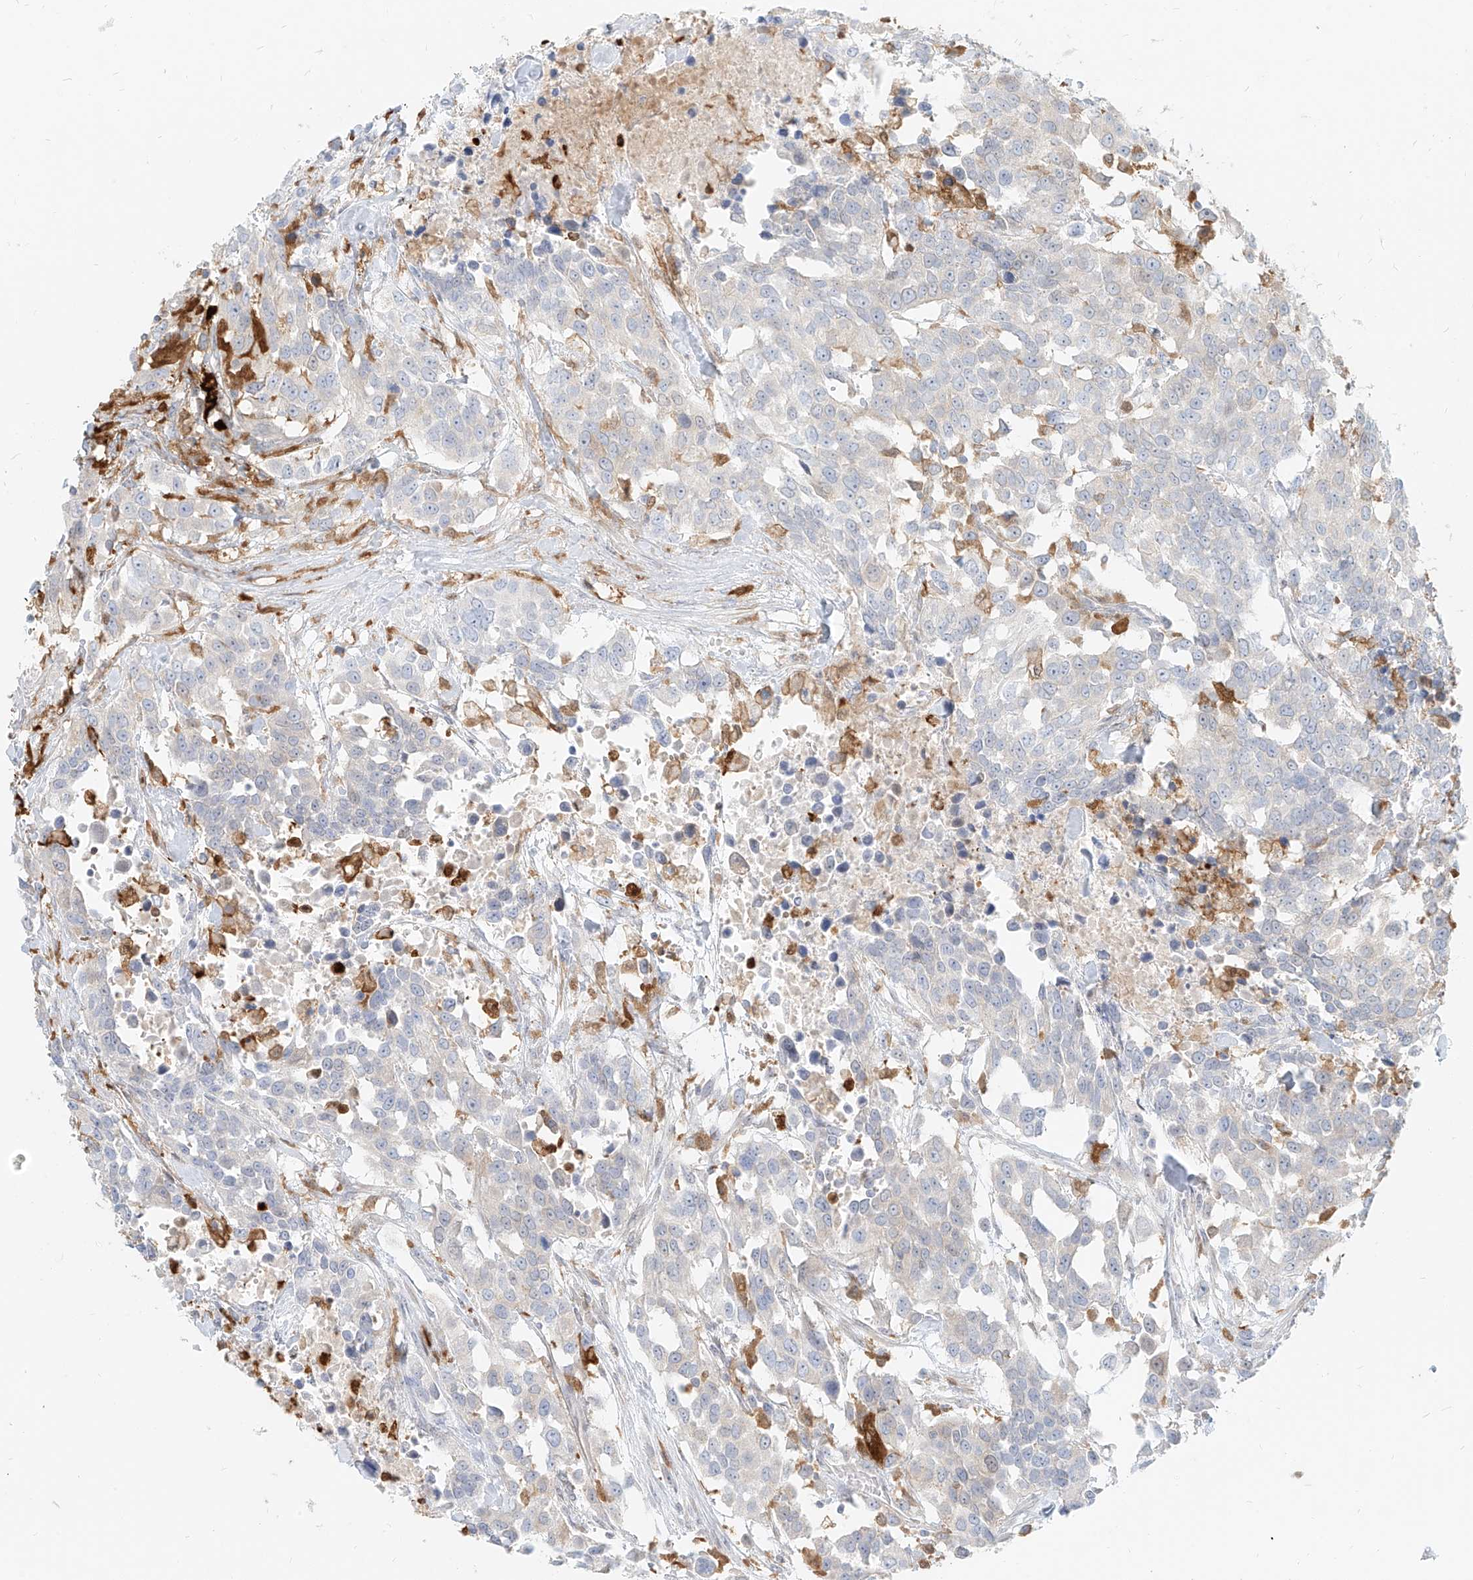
{"staining": {"intensity": "negative", "quantity": "none", "location": "none"}, "tissue": "urothelial cancer", "cell_type": "Tumor cells", "image_type": "cancer", "snomed": [{"axis": "morphology", "description": "Urothelial carcinoma, High grade"}, {"axis": "topography", "description": "Urinary bladder"}], "caption": "Immunohistochemical staining of human urothelial cancer reveals no significant expression in tumor cells.", "gene": "PGD", "patient": {"sex": "female", "age": 80}}